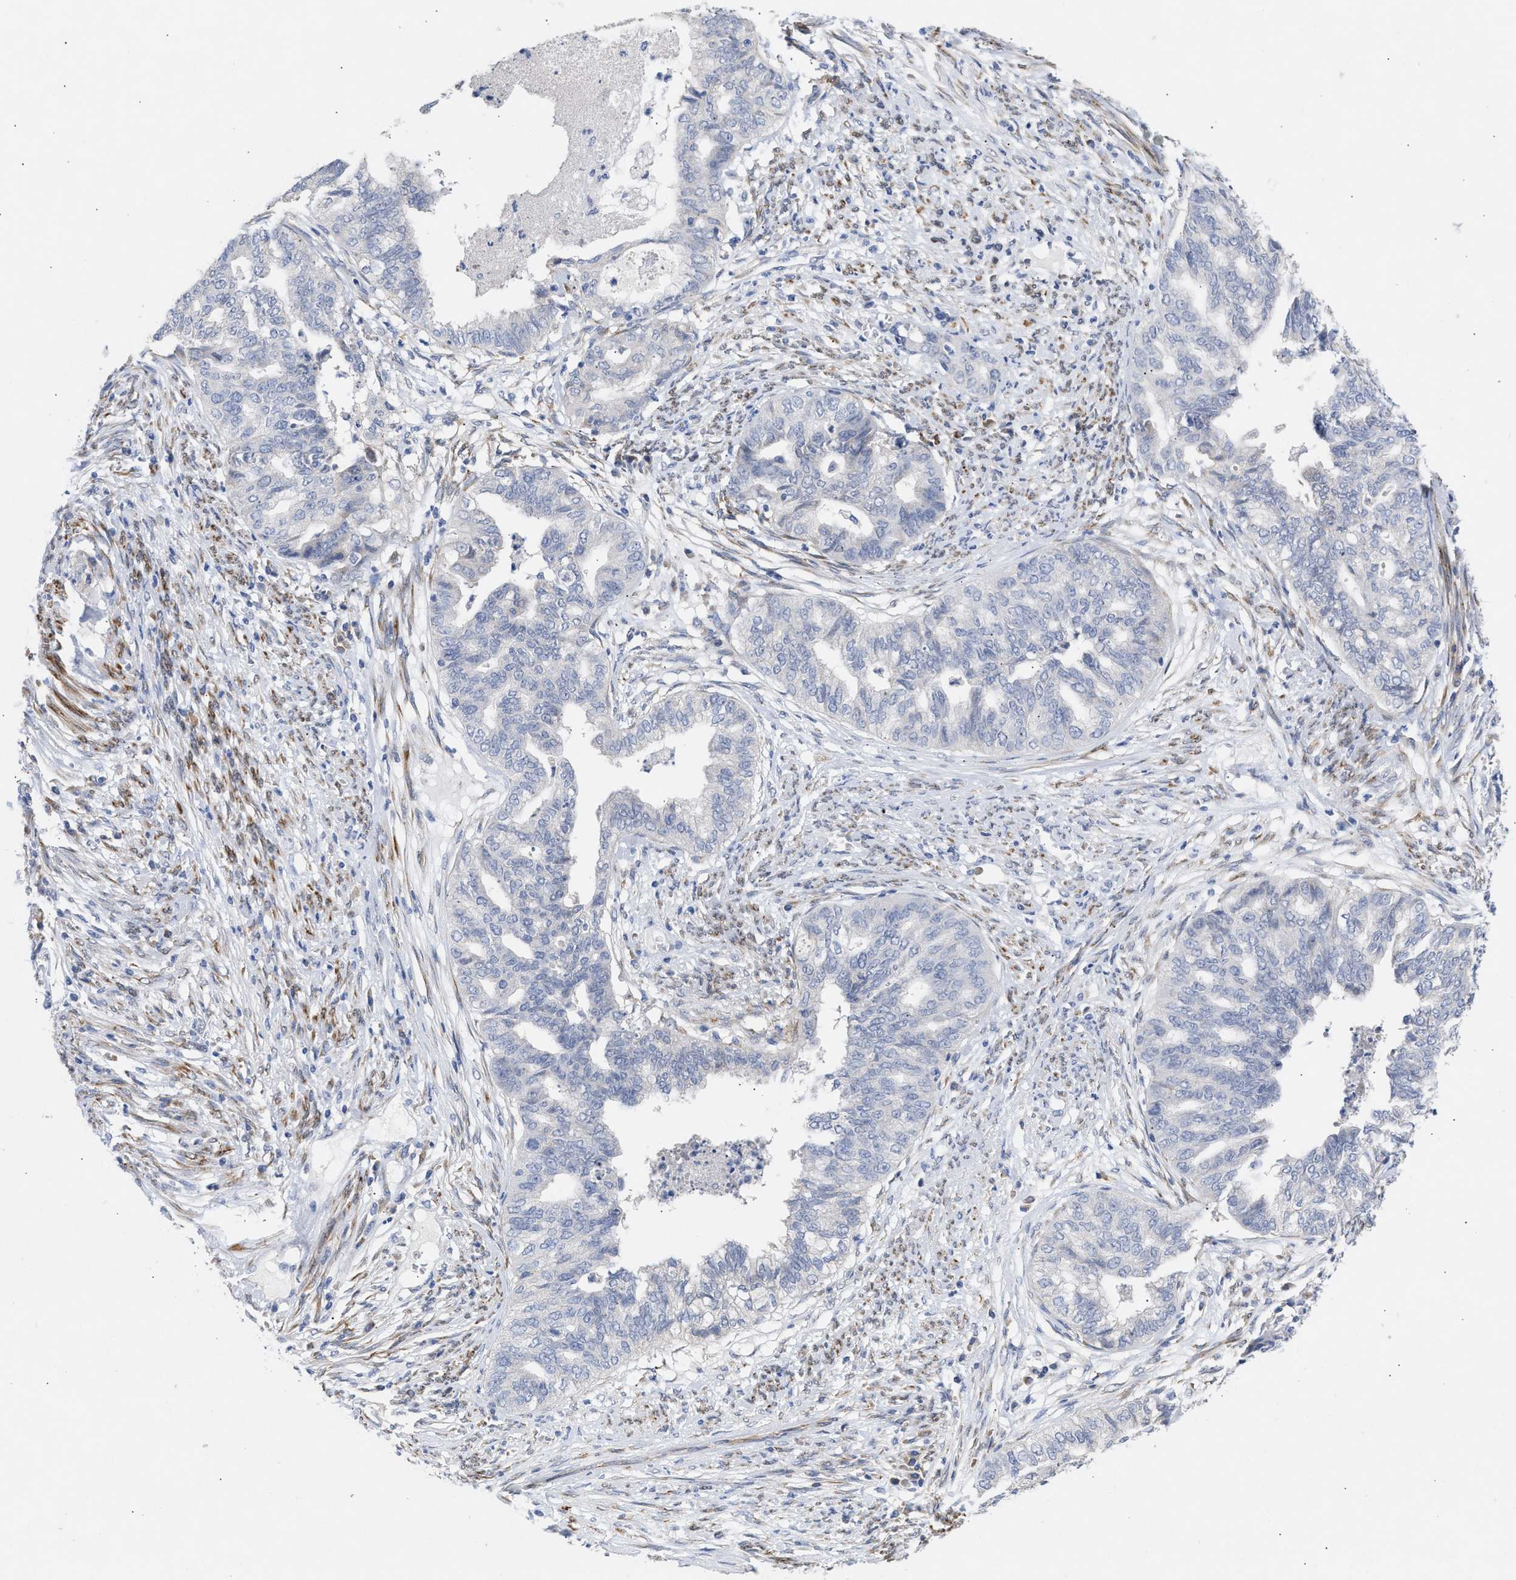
{"staining": {"intensity": "negative", "quantity": "none", "location": "none"}, "tissue": "endometrial cancer", "cell_type": "Tumor cells", "image_type": "cancer", "snomed": [{"axis": "morphology", "description": "Adenocarcinoma, NOS"}, {"axis": "topography", "description": "Endometrium"}], "caption": "Tumor cells show no significant protein expression in endometrial cancer. (DAB immunohistochemistry with hematoxylin counter stain).", "gene": "SELENOM", "patient": {"sex": "female", "age": 79}}